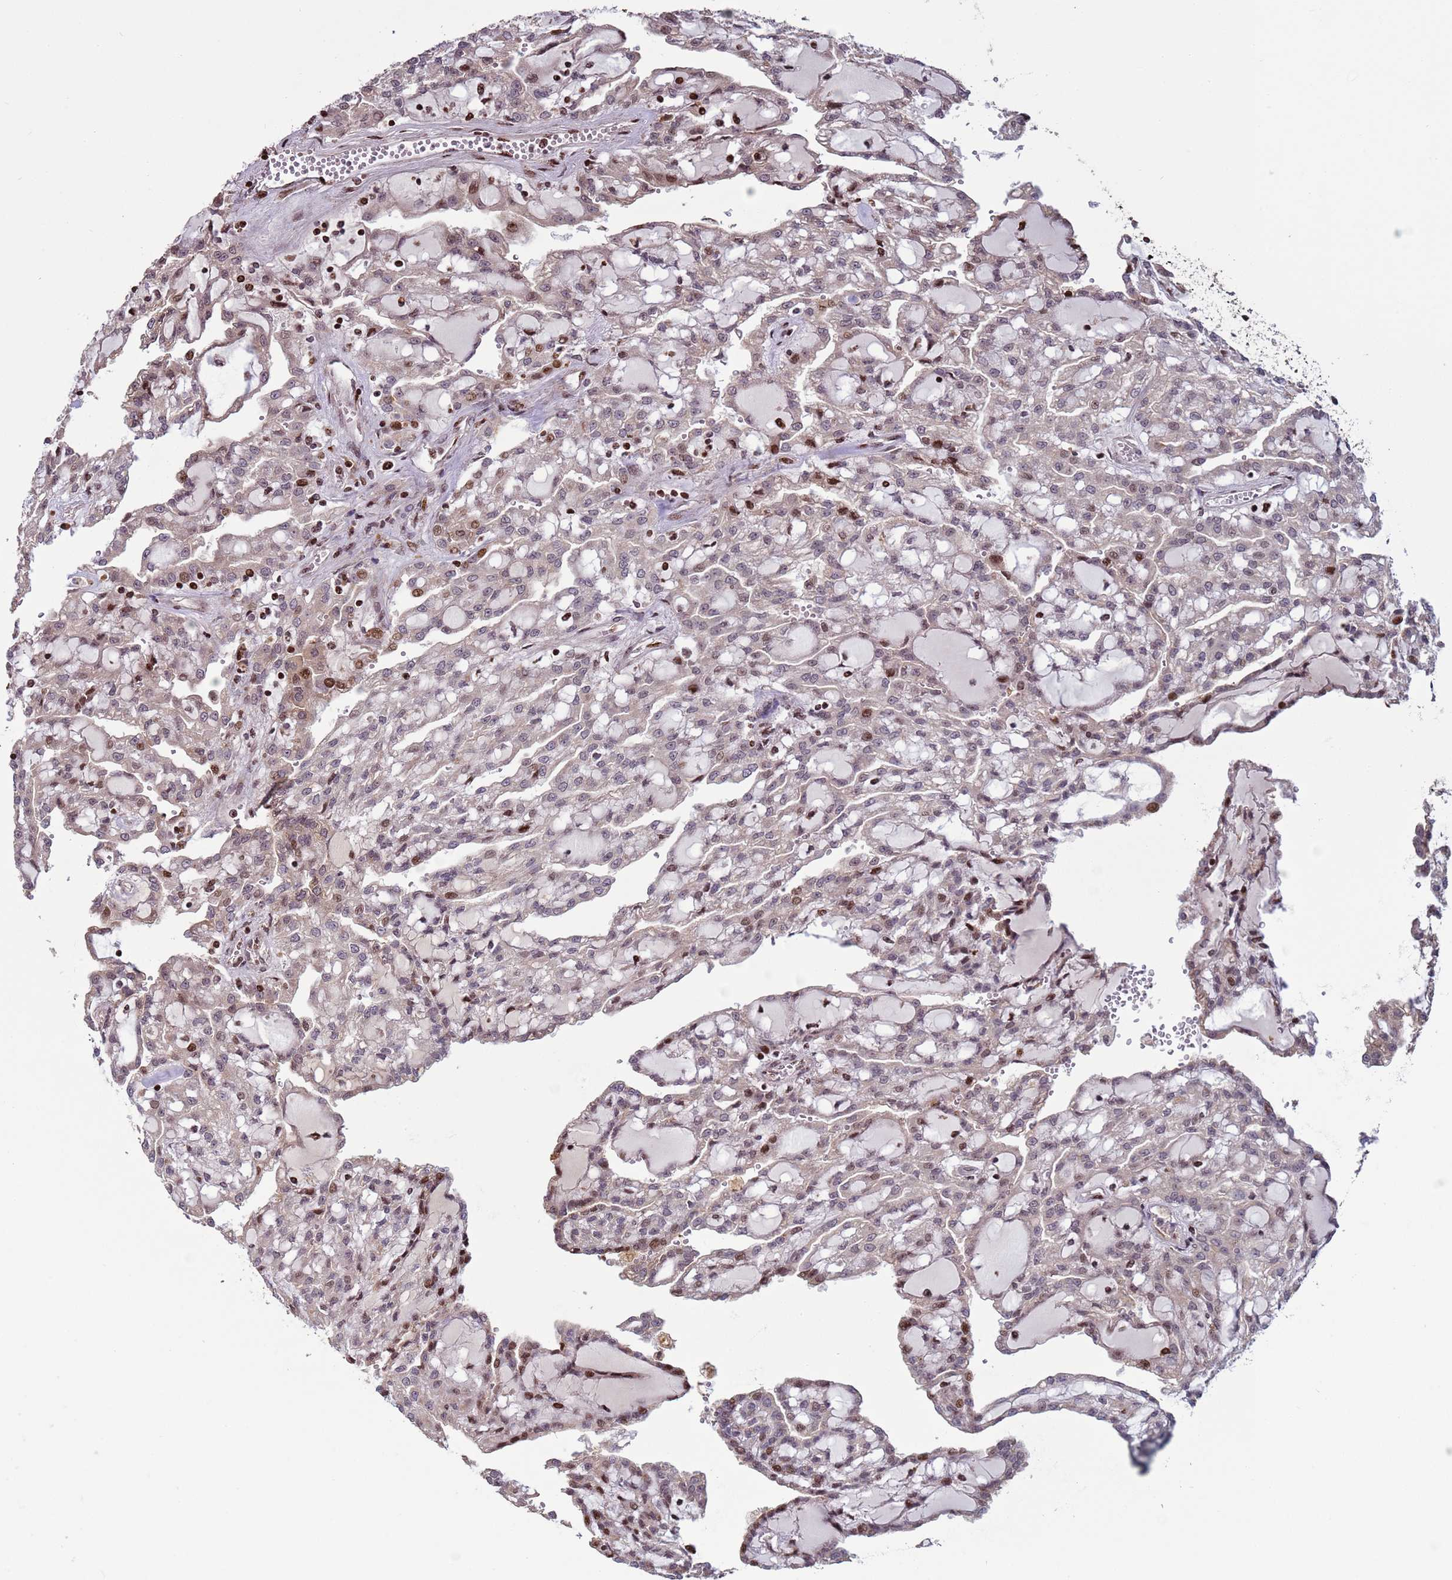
{"staining": {"intensity": "moderate", "quantity": "<25%", "location": "nuclear"}, "tissue": "renal cancer", "cell_type": "Tumor cells", "image_type": "cancer", "snomed": [{"axis": "morphology", "description": "Adenocarcinoma, NOS"}, {"axis": "topography", "description": "Kidney"}], "caption": "Immunohistochemistry (IHC) photomicrograph of neoplastic tissue: human renal adenocarcinoma stained using immunohistochemistry (IHC) demonstrates low levels of moderate protein expression localized specifically in the nuclear of tumor cells, appearing as a nuclear brown color.", "gene": "HGH1", "patient": {"sex": "male", "age": 63}}